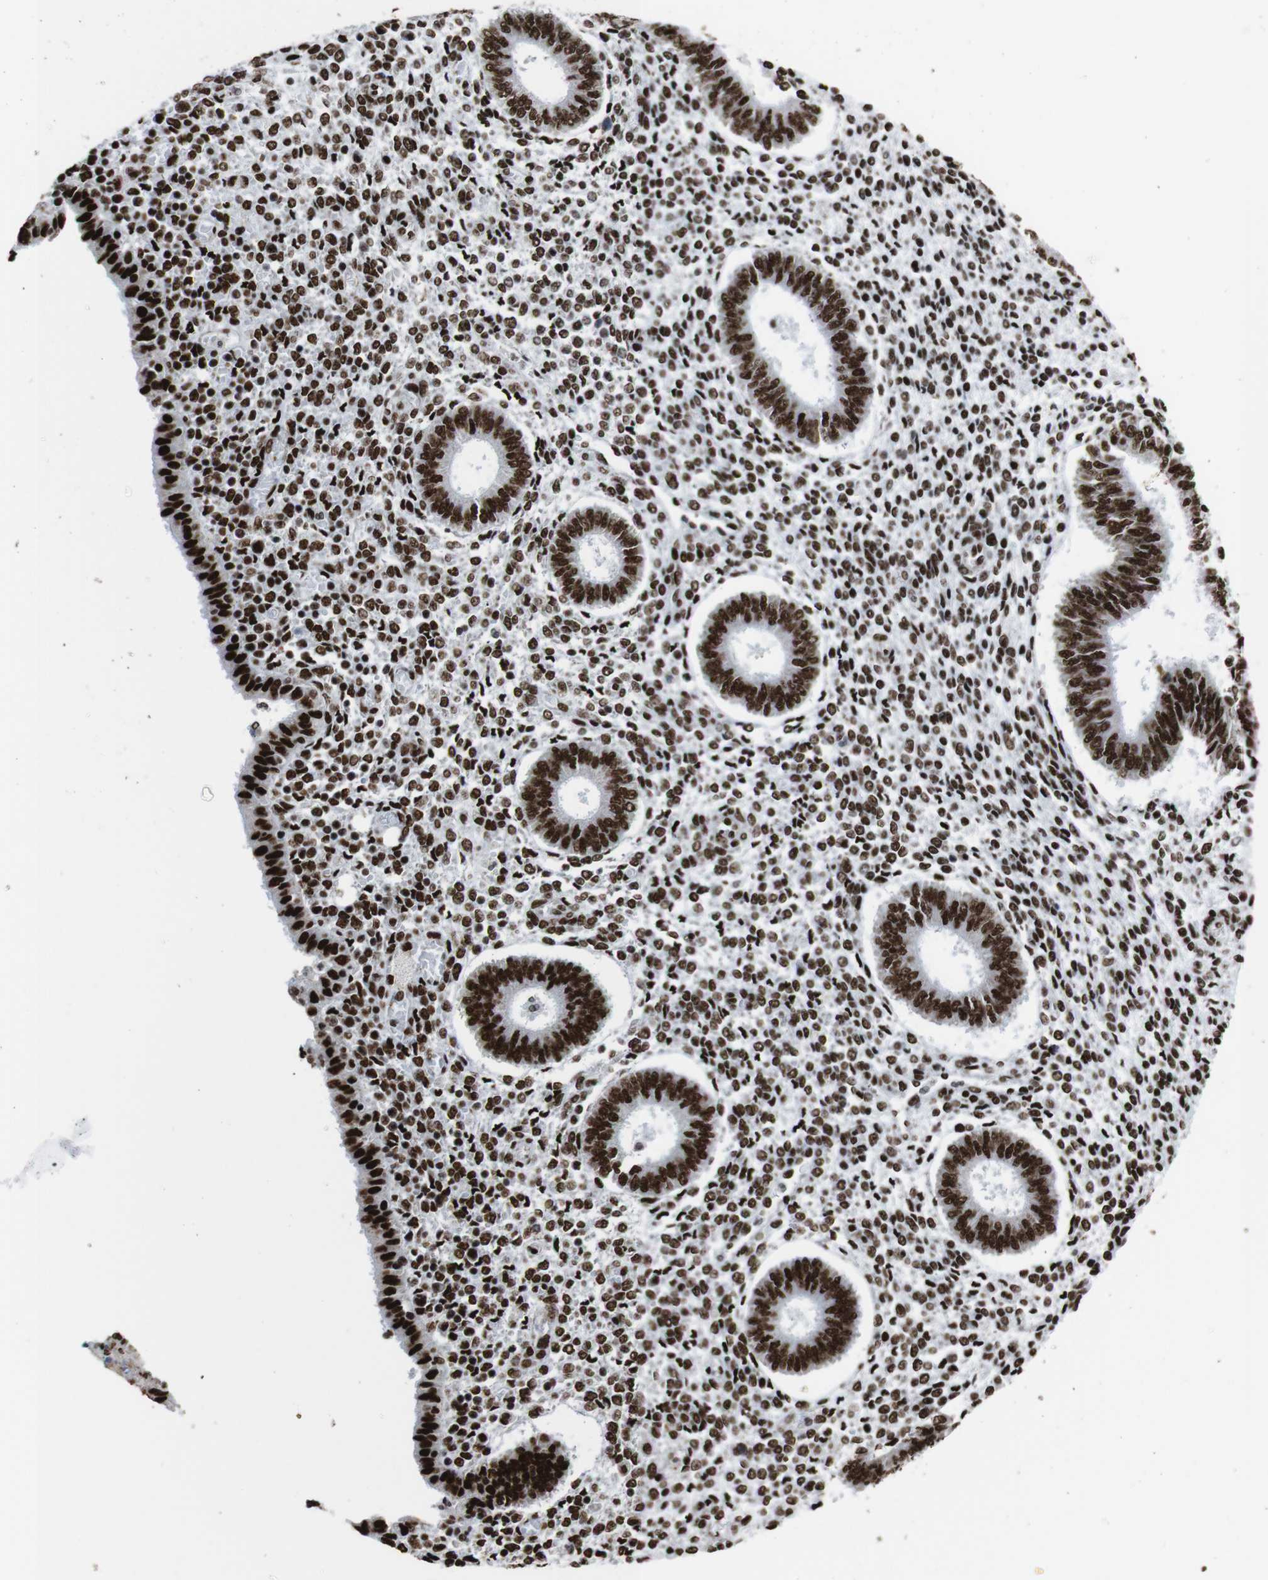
{"staining": {"intensity": "strong", "quantity": ">75%", "location": "nuclear"}, "tissue": "endometrium", "cell_type": "Cells in endometrial stroma", "image_type": "normal", "snomed": [{"axis": "morphology", "description": "Normal tissue, NOS"}, {"axis": "topography", "description": "Endometrium"}], "caption": "Endometrium stained for a protein (brown) exhibits strong nuclear positive expression in about >75% of cells in endometrial stroma.", "gene": "ROMO1", "patient": {"sex": "female", "age": 35}}